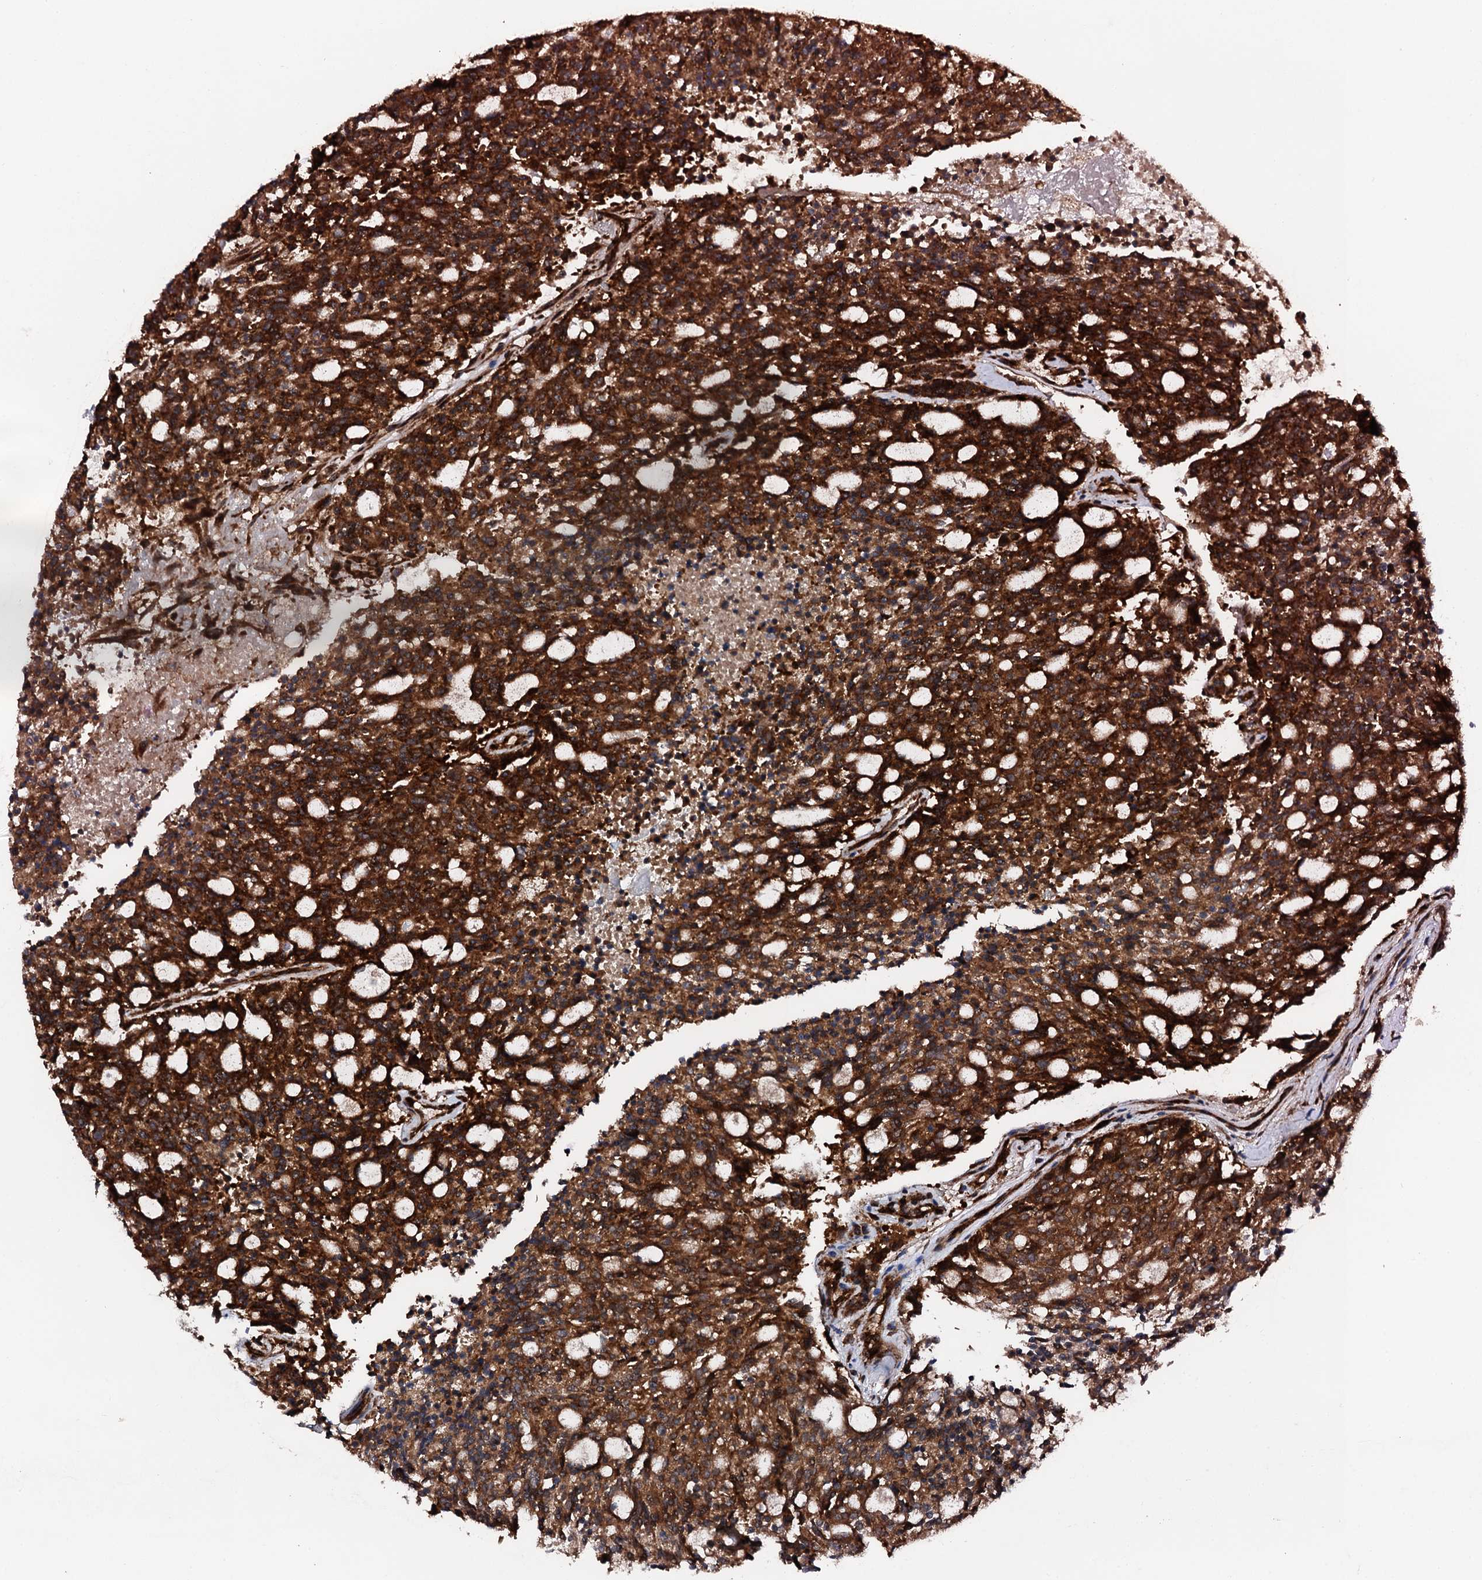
{"staining": {"intensity": "strong", "quantity": ">75%", "location": "cytoplasmic/membranous"}, "tissue": "carcinoid", "cell_type": "Tumor cells", "image_type": "cancer", "snomed": [{"axis": "morphology", "description": "Carcinoid, malignant, NOS"}, {"axis": "topography", "description": "Pancreas"}], "caption": "Brown immunohistochemical staining in carcinoid shows strong cytoplasmic/membranous staining in about >75% of tumor cells.", "gene": "FLYWCH1", "patient": {"sex": "female", "age": 54}}